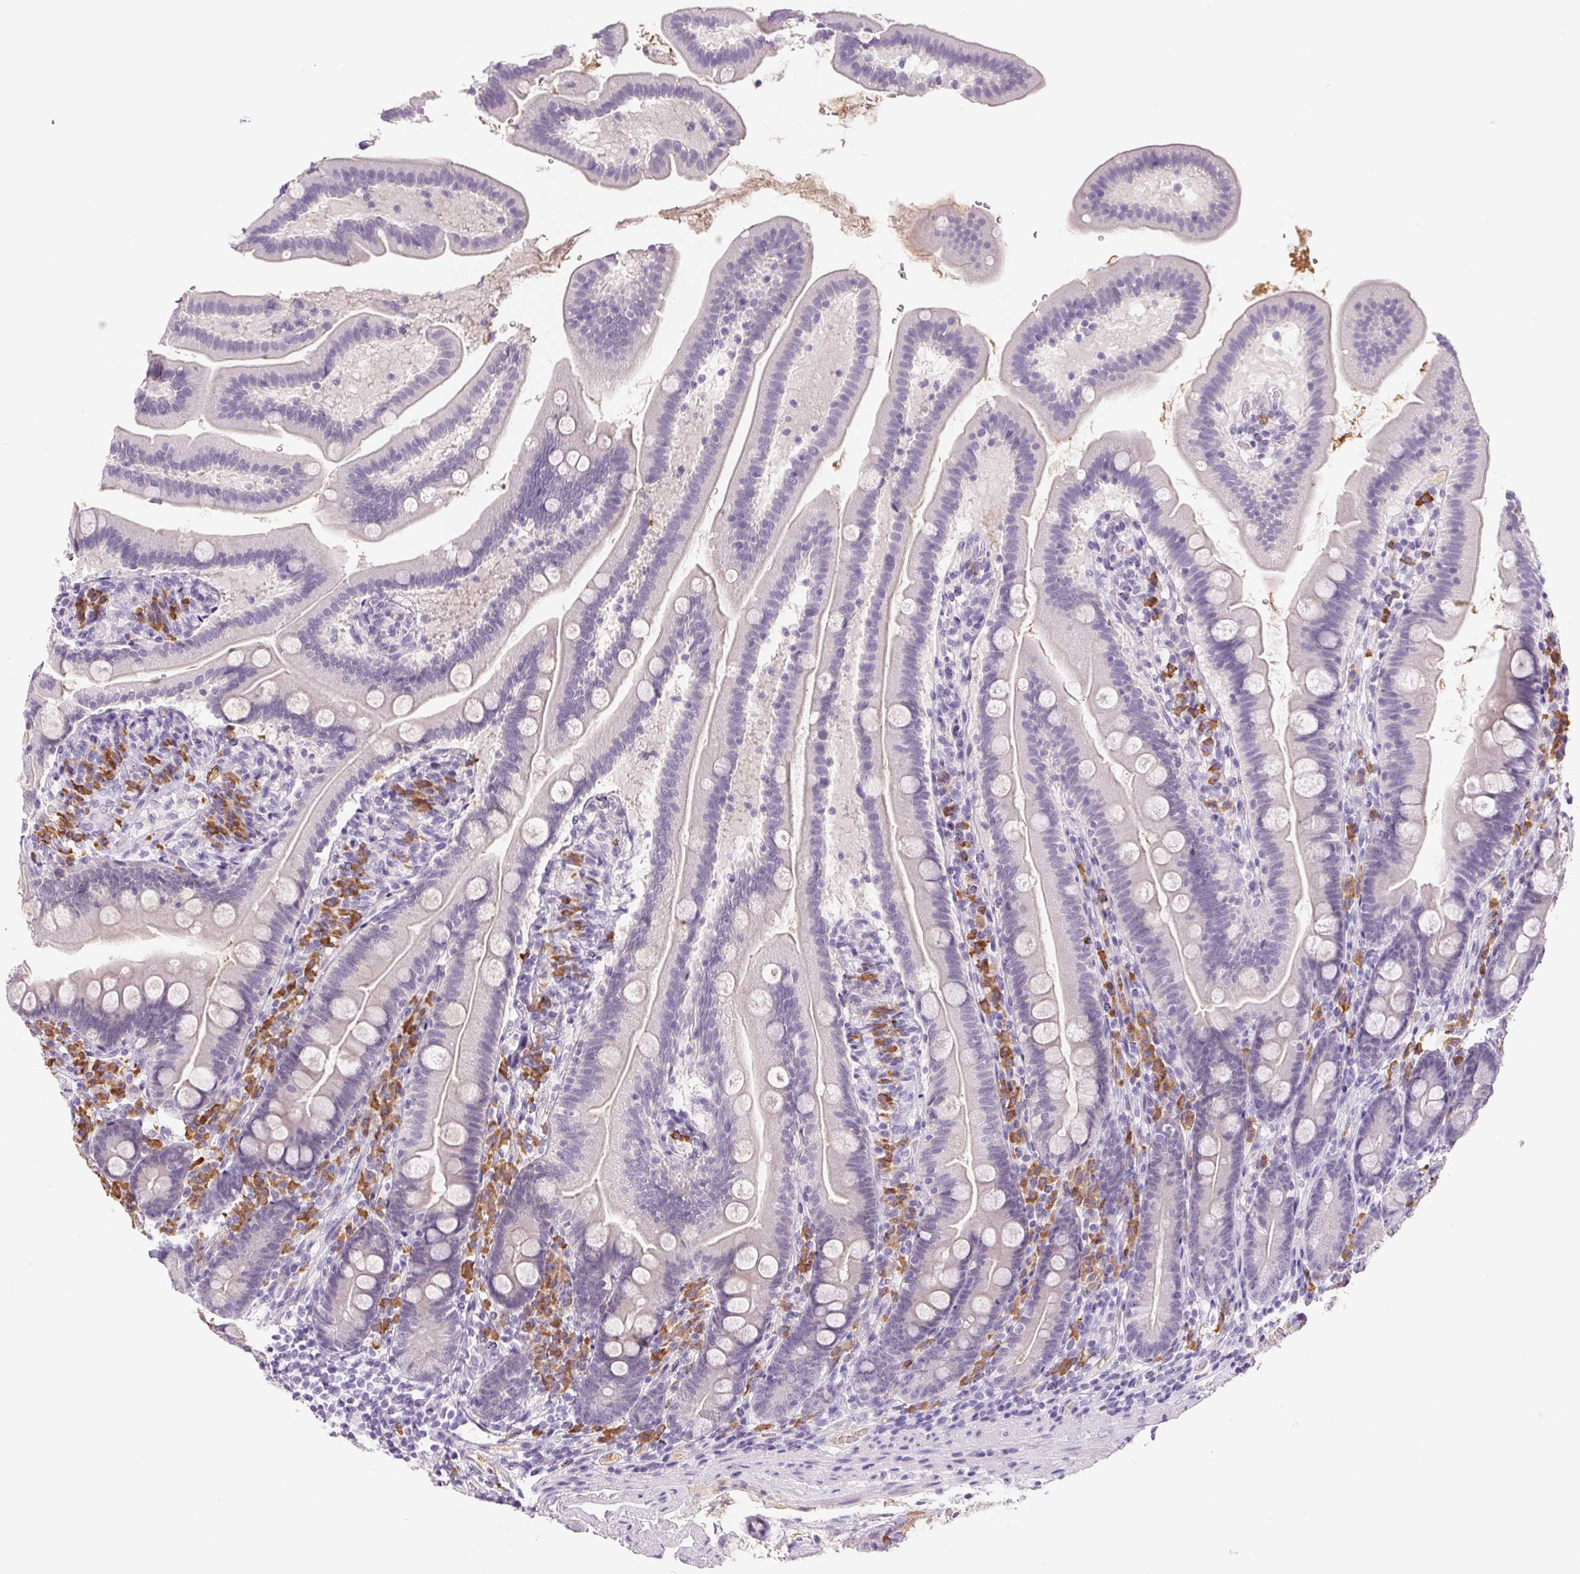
{"staining": {"intensity": "negative", "quantity": "none", "location": "none"}, "tissue": "duodenum", "cell_type": "Glandular cells", "image_type": "normal", "snomed": [{"axis": "morphology", "description": "Normal tissue, NOS"}, {"axis": "topography", "description": "Duodenum"}], "caption": "The histopathology image shows no significant staining in glandular cells of duodenum.", "gene": "IFIT1B", "patient": {"sex": "female", "age": 67}}